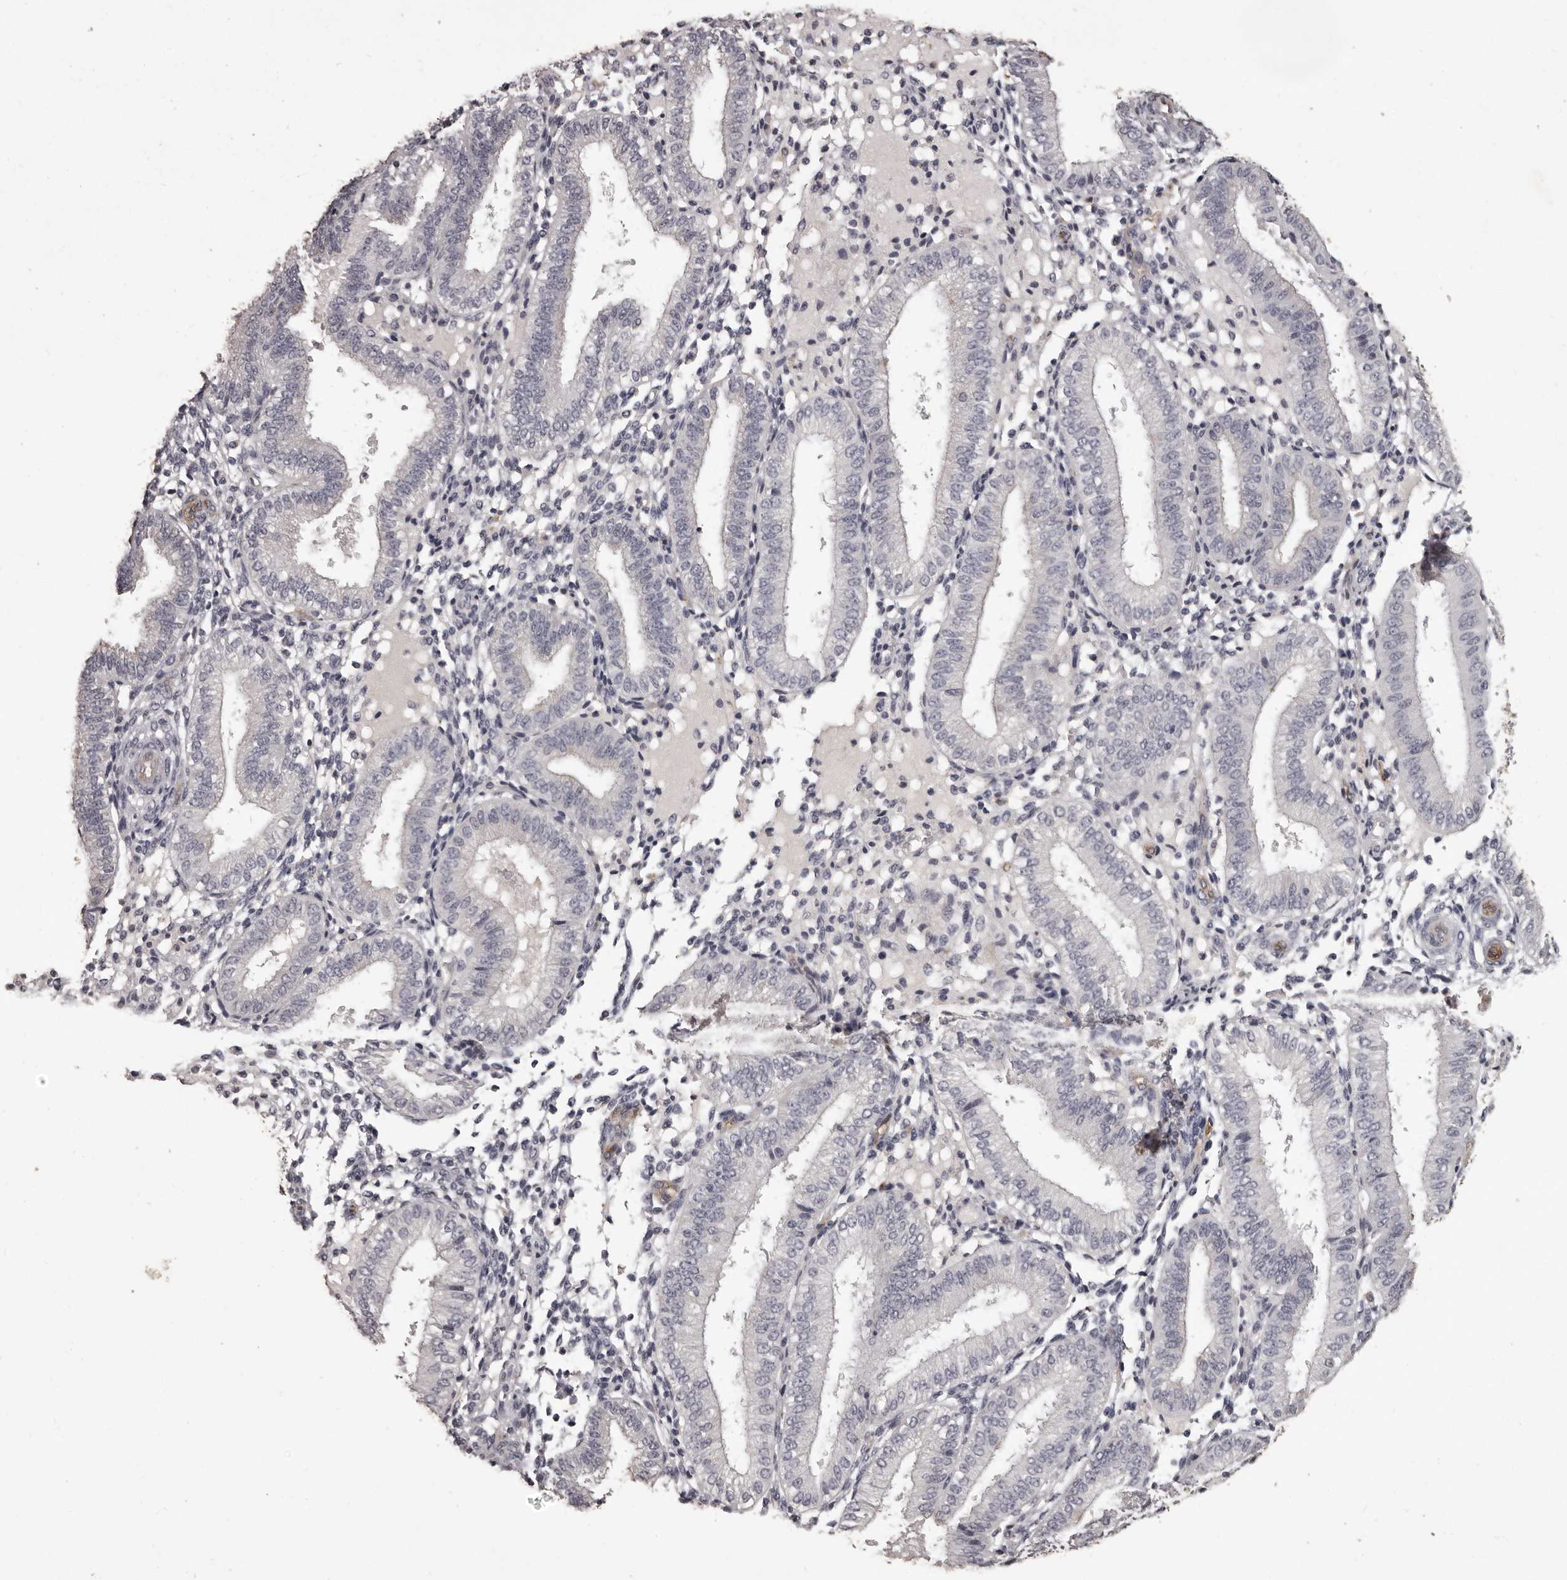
{"staining": {"intensity": "negative", "quantity": "none", "location": "none"}, "tissue": "endometrium", "cell_type": "Cells in endometrial stroma", "image_type": "normal", "snomed": [{"axis": "morphology", "description": "Normal tissue, NOS"}, {"axis": "topography", "description": "Endometrium"}], "caption": "Immunohistochemical staining of normal human endometrium shows no significant staining in cells in endometrial stroma.", "gene": "GPR78", "patient": {"sex": "female", "age": 39}}